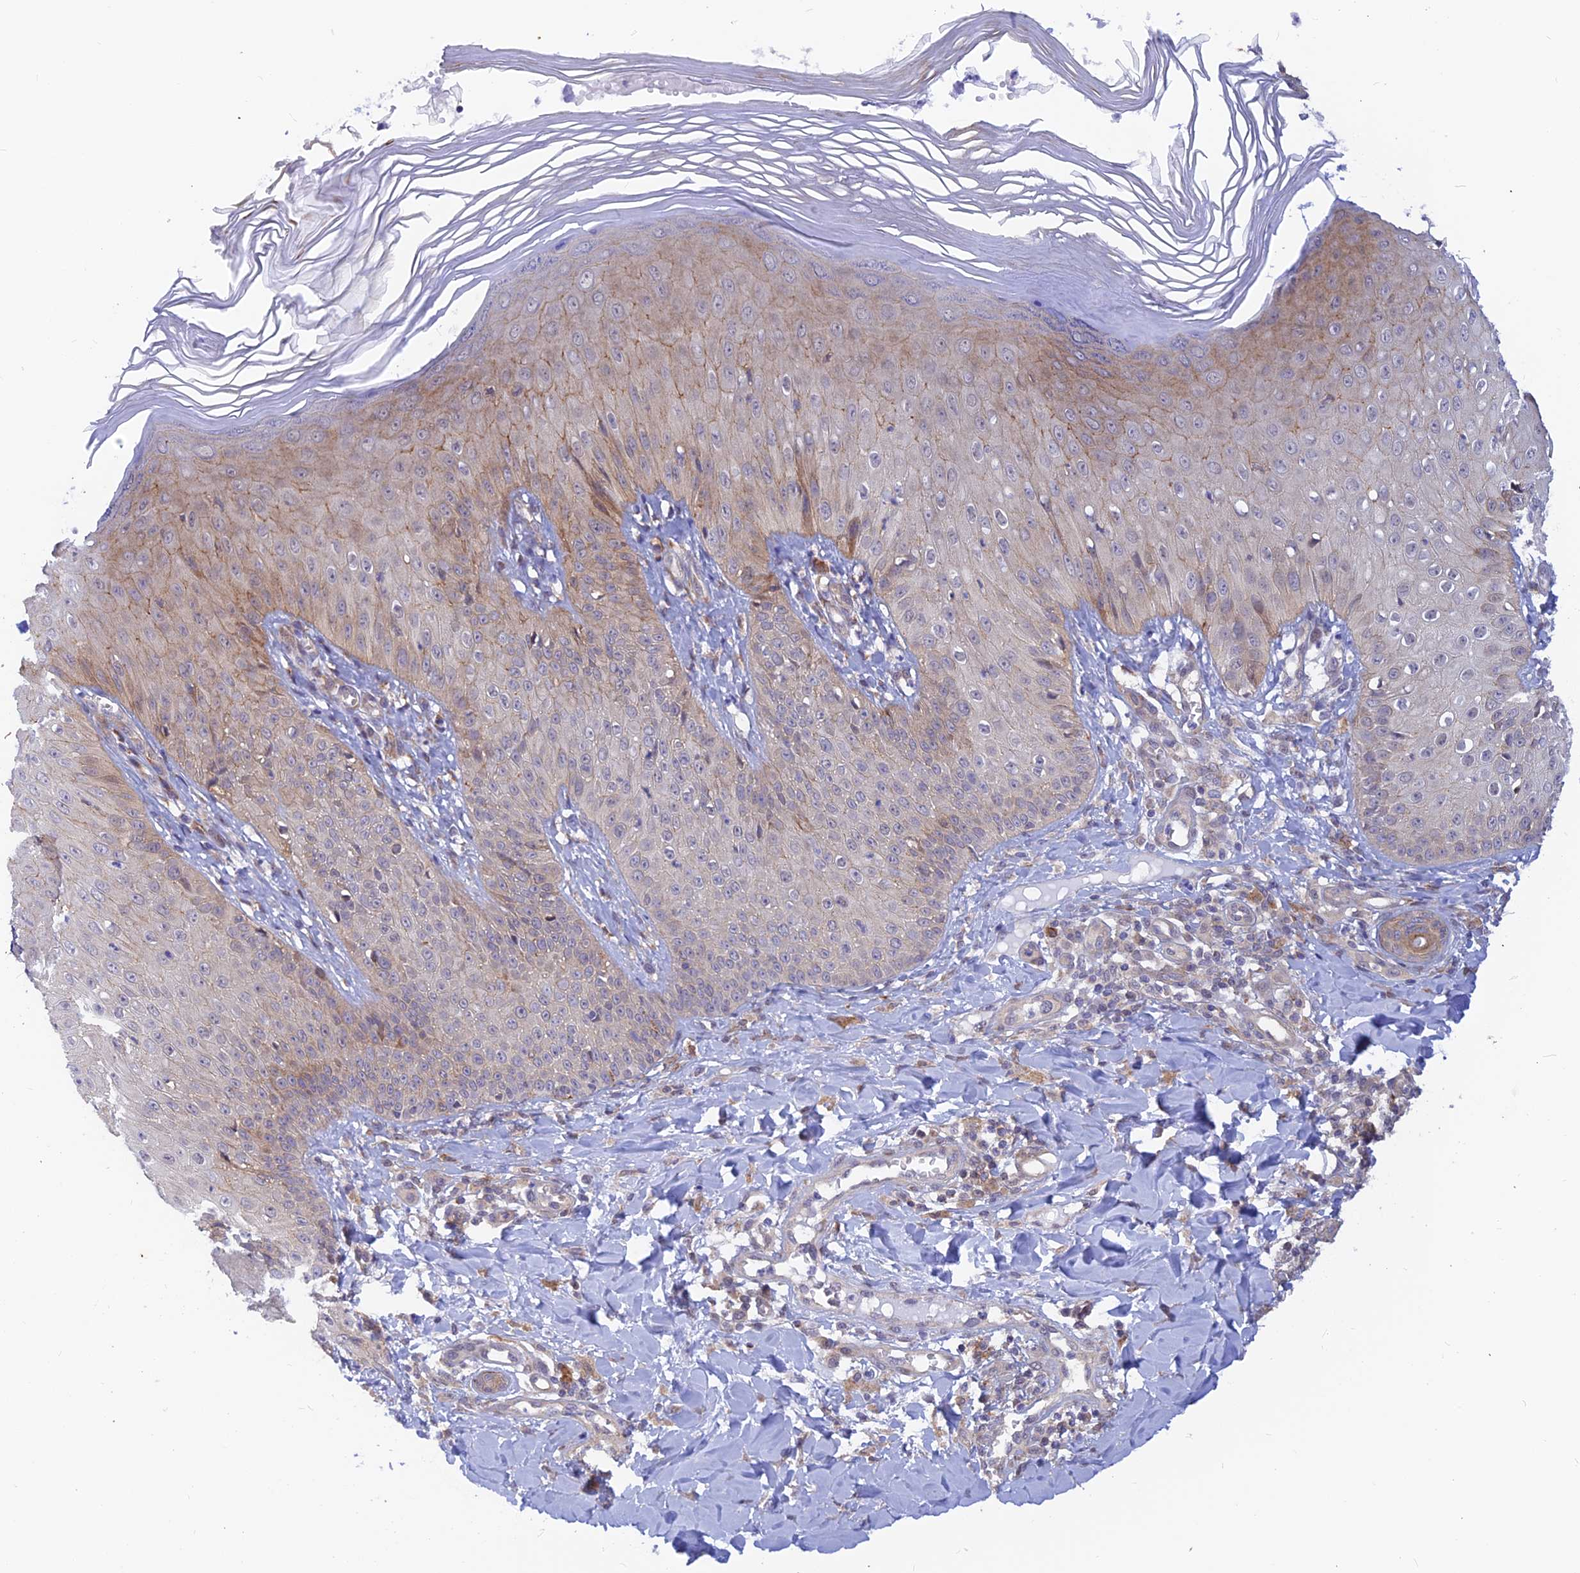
{"staining": {"intensity": "moderate", "quantity": "<25%", "location": "cytoplasmic/membranous"}, "tissue": "skin", "cell_type": "Epidermal cells", "image_type": "normal", "snomed": [{"axis": "morphology", "description": "Normal tissue, NOS"}, {"axis": "morphology", "description": "Inflammation, NOS"}, {"axis": "topography", "description": "Soft tissue"}, {"axis": "topography", "description": "Anal"}], "caption": "Epidermal cells display low levels of moderate cytoplasmic/membranous staining in about <25% of cells in benign skin.", "gene": "DNAJC16", "patient": {"sex": "female", "age": 15}}